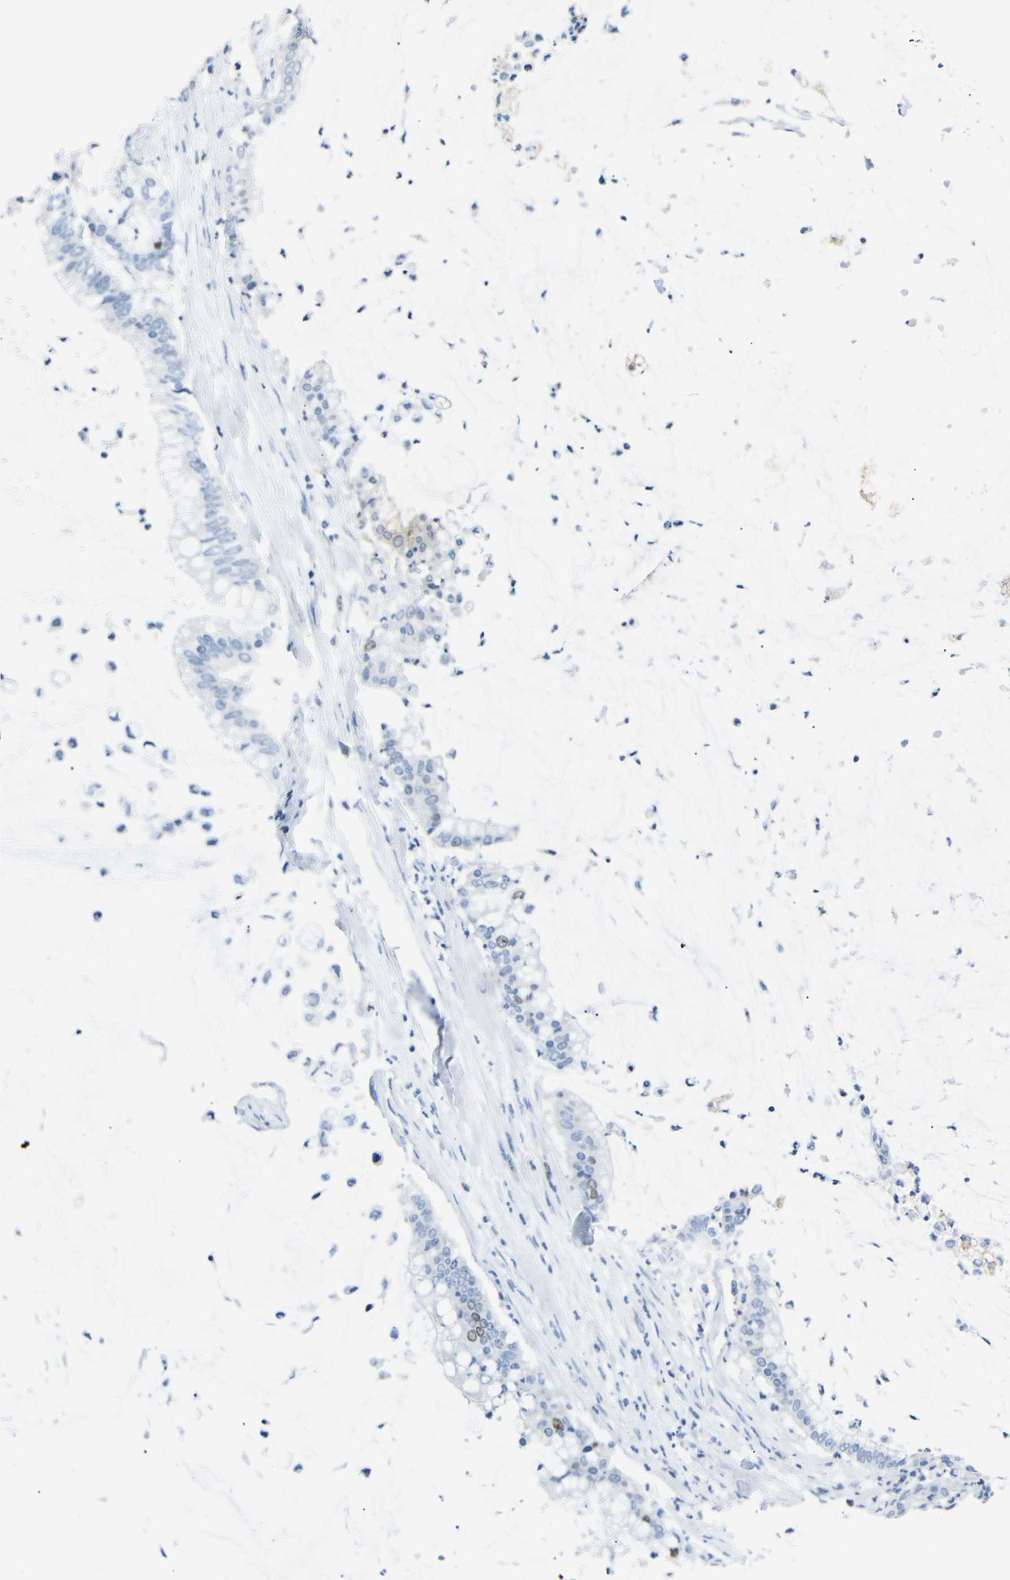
{"staining": {"intensity": "moderate", "quantity": "<25%", "location": "nuclear"}, "tissue": "pancreatic cancer", "cell_type": "Tumor cells", "image_type": "cancer", "snomed": [{"axis": "morphology", "description": "Adenocarcinoma, NOS"}, {"axis": "topography", "description": "Pancreas"}], "caption": "Immunohistochemistry (IHC) of pancreatic adenocarcinoma shows low levels of moderate nuclear expression in approximately <25% of tumor cells.", "gene": "INCENP", "patient": {"sex": "male", "age": 41}}